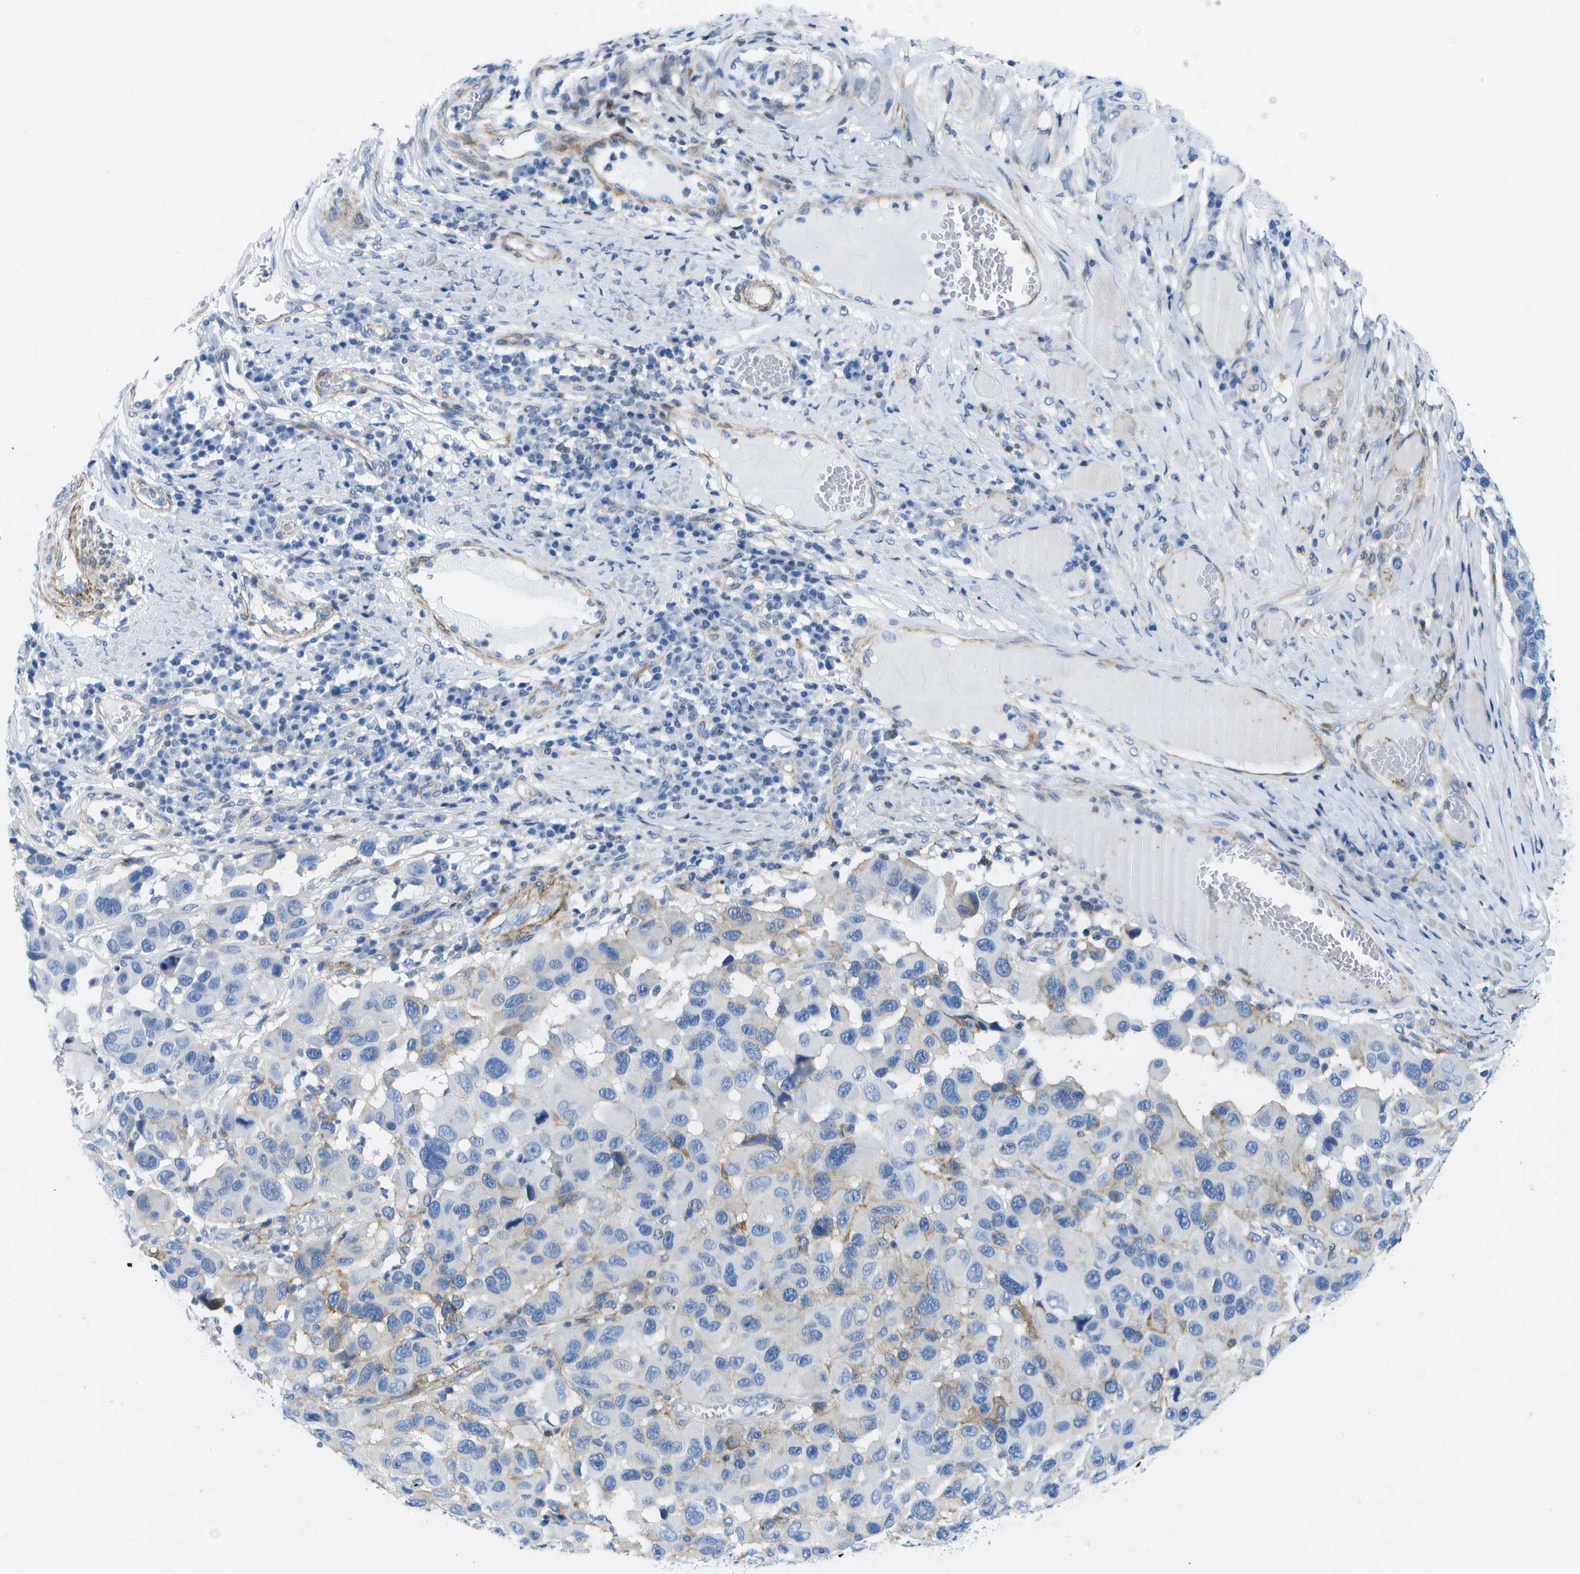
{"staining": {"intensity": "negative", "quantity": "none", "location": "none"}, "tissue": "melanoma", "cell_type": "Tumor cells", "image_type": "cancer", "snomed": [{"axis": "morphology", "description": "Malignant melanoma, NOS"}, {"axis": "topography", "description": "Skin"}], "caption": "IHC micrograph of neoplastic tissue: human melanoma stained with DAB demonstrates no significant protein expression in tumor cells.", "gene": "ADGRG6", "patient": {"sex": "male", "age": 53}}